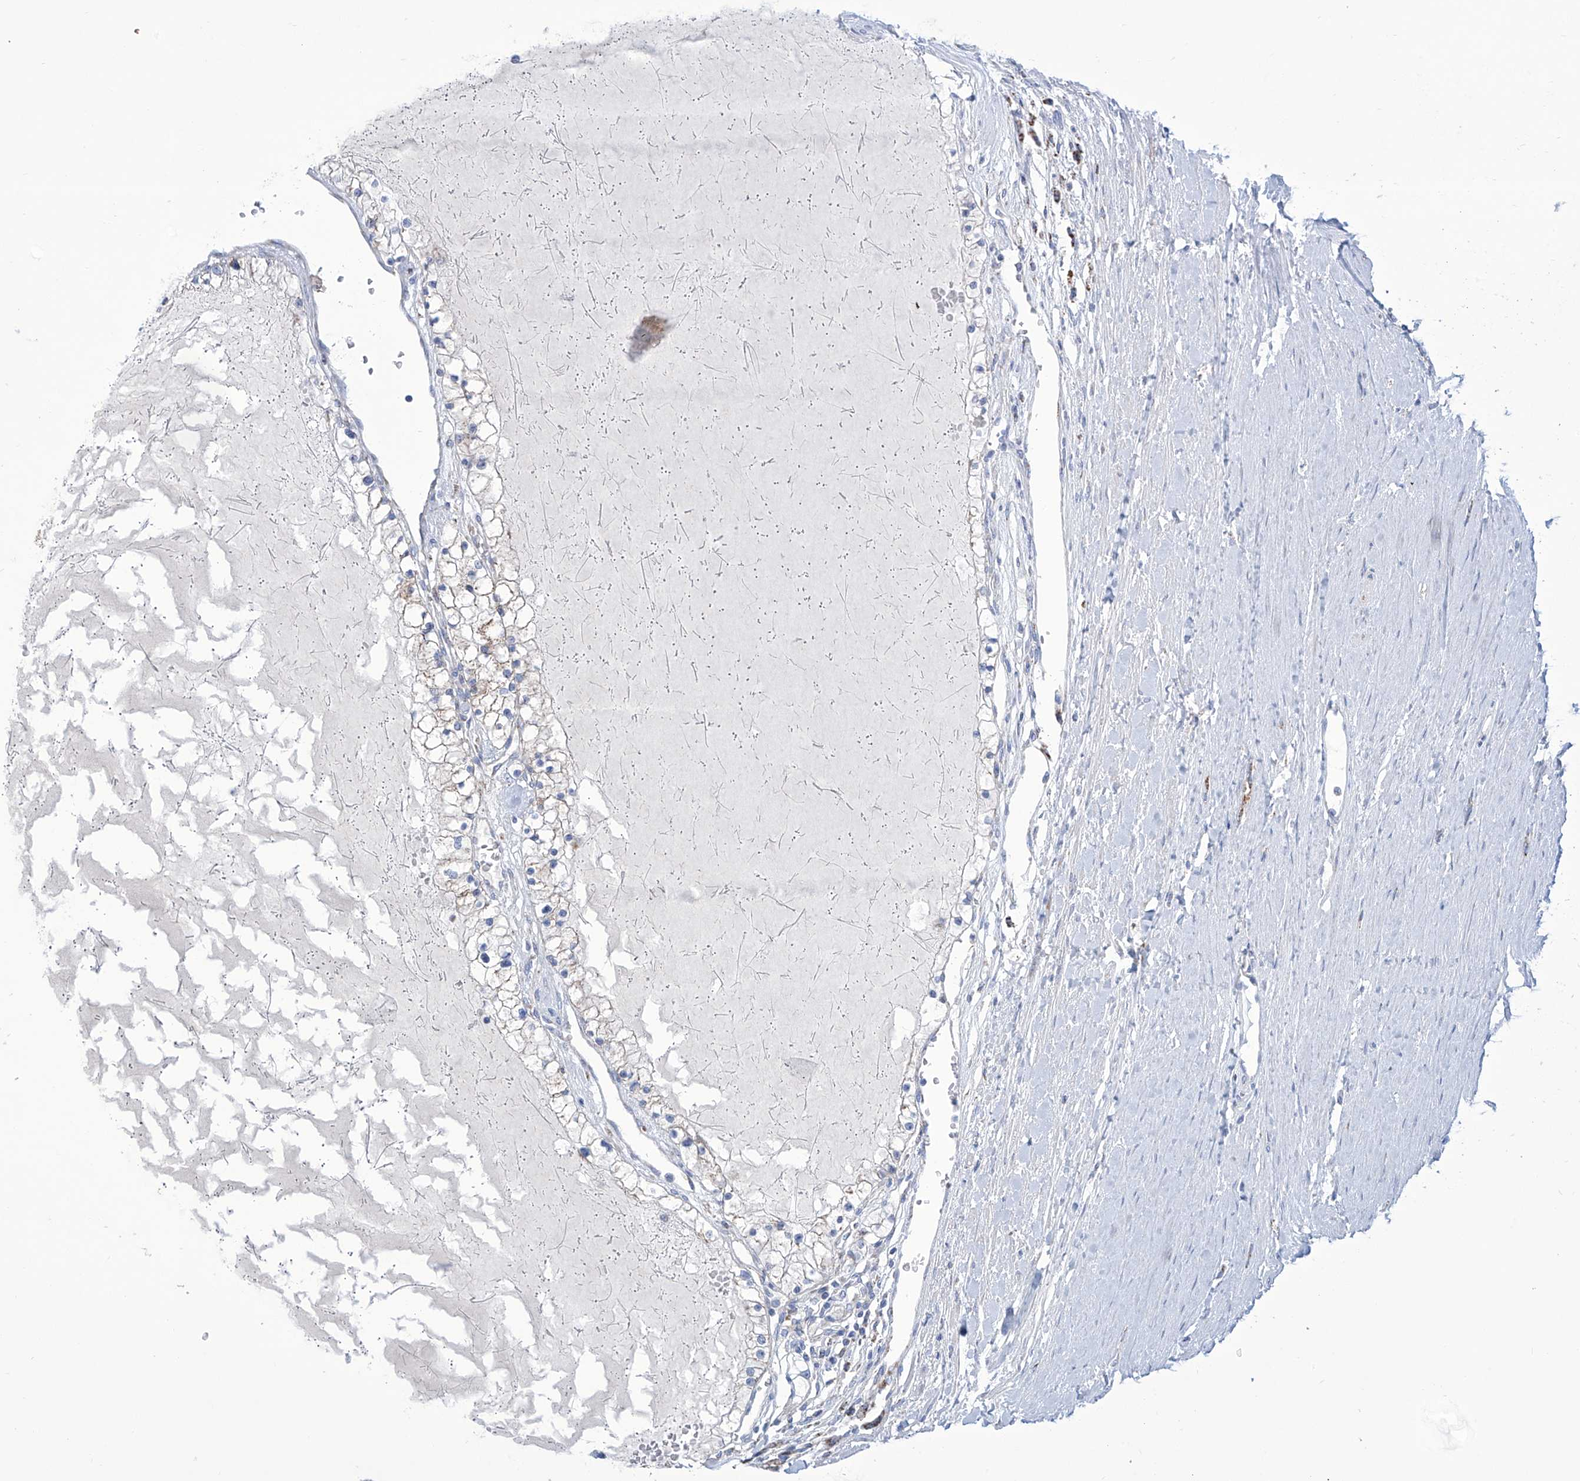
{"staining": {"intensity": "negative", "quantity": "none", "location": "none"}, "tissue": "renal cancer", "cell_type": "Tumor cells", "image_type": "cancer", "snomed": [{"axis": "morphology", "description": "Normal tissue, NOS"}, {"axis": "morphology", "description": "Adenocarcinoma, NOS"}, {"axis": "topography", "description": "Kidney"}], "caption": "Immunohistochemistry image of human renal cancer (adenocarcinoma) stained for a protein (brown), which displays no expression in tumor cells. (Stains: DAB immunohistochemistry (IHC) with hematoxylin counter stain, Microscopy: brightfield microscopy at high magnification).", "gene": "ALDH6A1", "patient": {"sex": "male", "age": 68}}